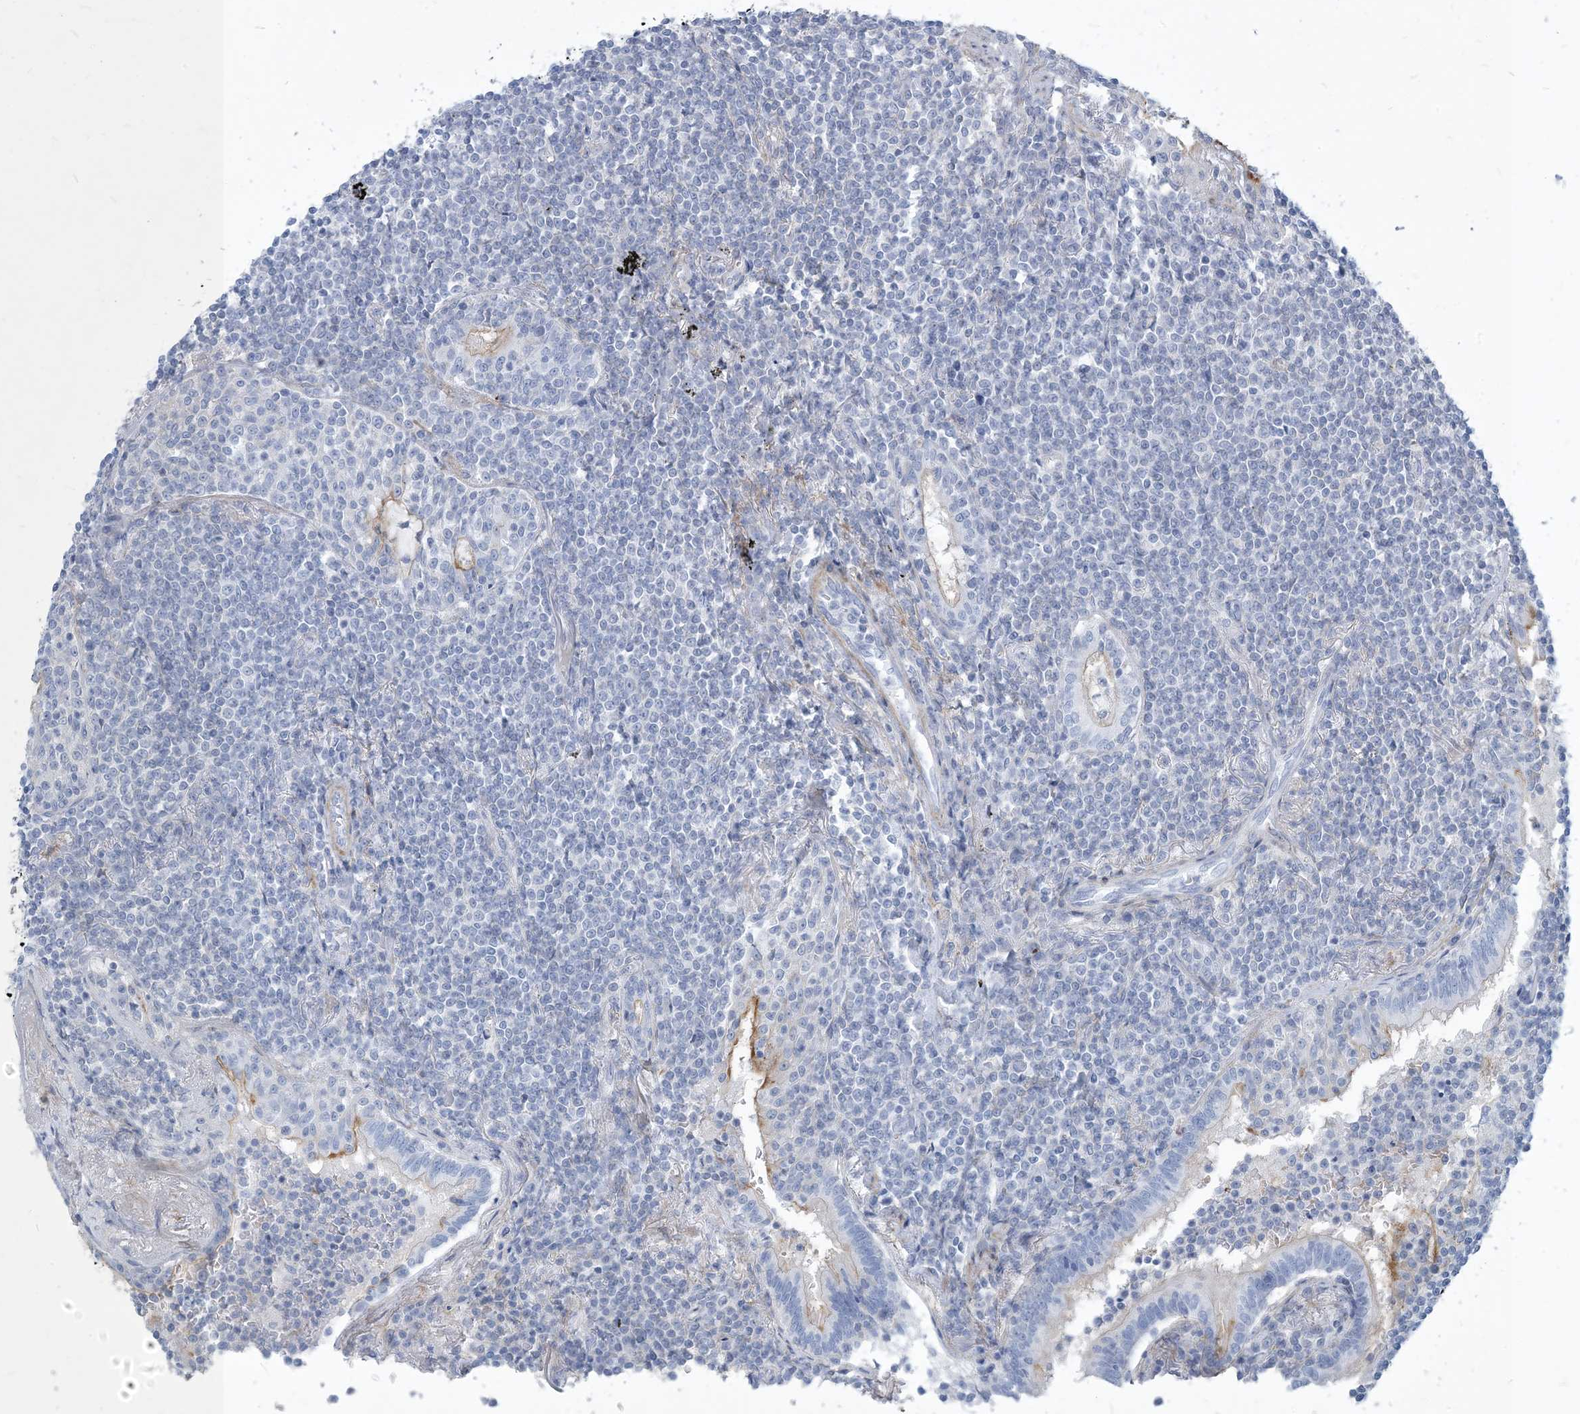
{"staining": {"intensity": "negative", "quantity": "none", "location": "none"}, "tissue": "lymphoma", "cell_type": "Tumor cells", "image_type": "cancer", "snomed": [{"axis": "morphology", "description": "Malignant lymphoma, non-Hodgkin's type, Low grade"}, {"axis": "topography", "description": "Lung"}], "caption": "The photomicrograph reveals no staining of tumor cells in lymphoma.", "gene": "MOXD1", "patient": {"sex": "female", "age": 71}}